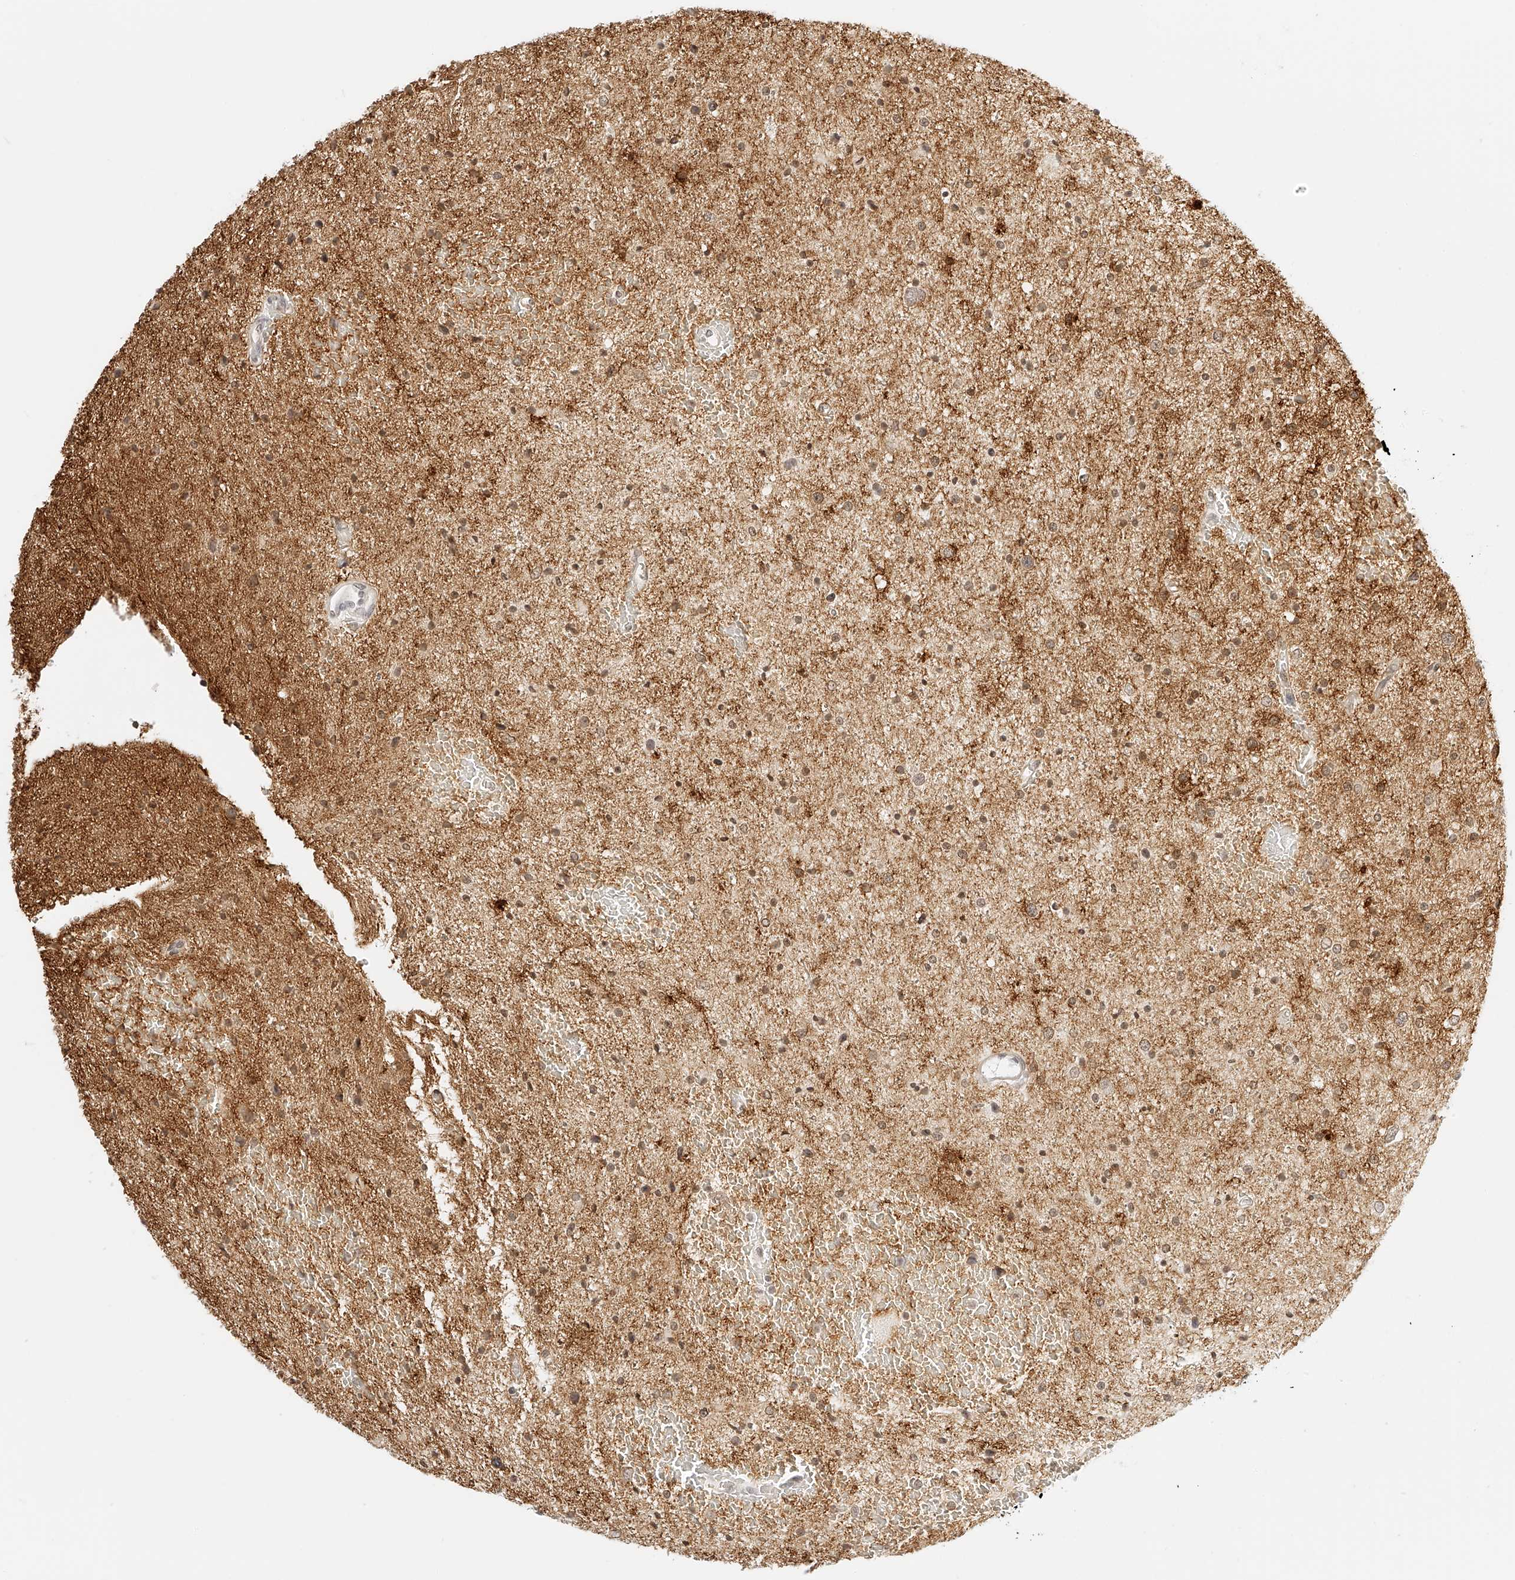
{"staining": {"intensity": "weak", "quantity": "25%-75%", "location": "nuclear"}, "tissue": "glioma", "cell_type": "Tumor cells", "image_type": "cancer", "snomed": [{"axis": "morphology", "description": "Glioma, malignant, Low grade"}, {"axis": "topography", "description": "Brain"}], "caption": "Tumor cells display low levels of weak nuclear positivity in approximately 25%-75% of cells in malignant low-grade glioma.", "gene": "ZFP69", "patient": {"sex": "female", "age": 37}}